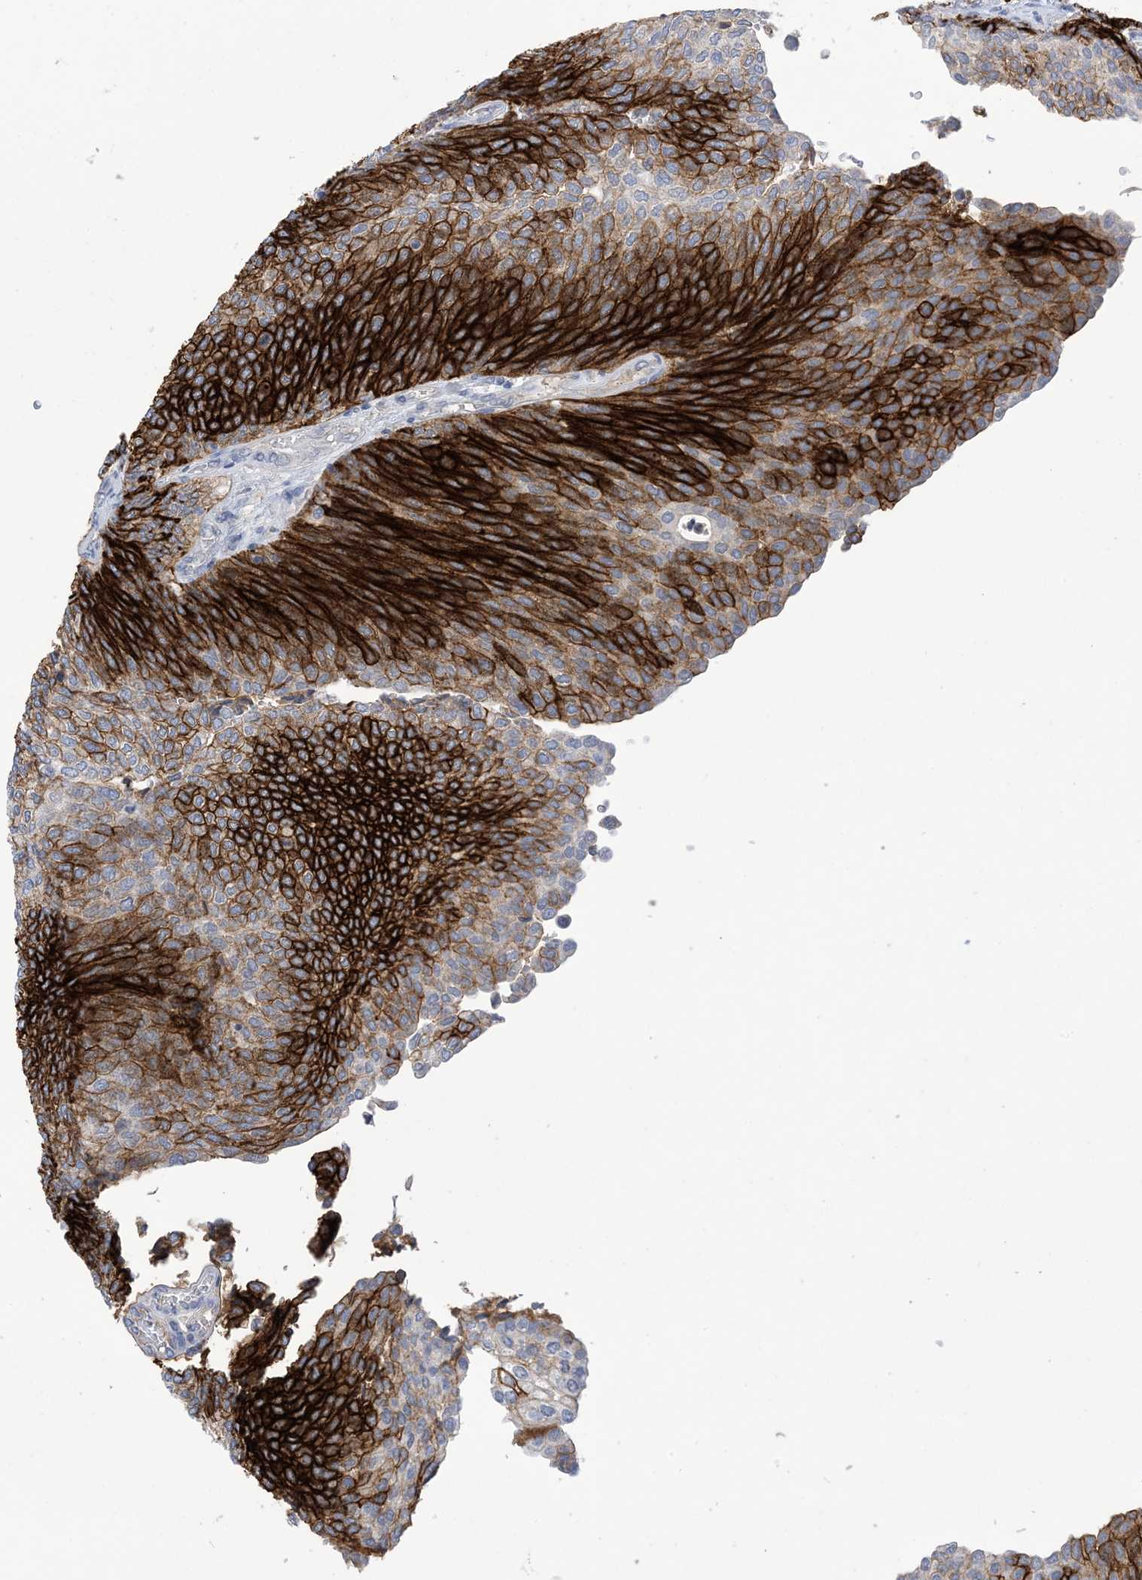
{"staining": {"intensity": "strong", "quantity": "25%-75%", "location": "cytoplasmic/membranous"}, "tissue": "urothelial cancer", "cell_type": "Tumor cells", "image_type": "cancer", "snomed": [{"axis": "morphology", "description": "Urothelial carcinoma, Low grade"}, {"axis": "topography", "description": "Urinary bladder"}], "caption": "An image of urothelial cancer stained for a protein demonstrates strong cytoplasmic/membranous brown staining in tumor cells.", "gene": "DSC3", "patient": {"sex": "female", "age": 79}}